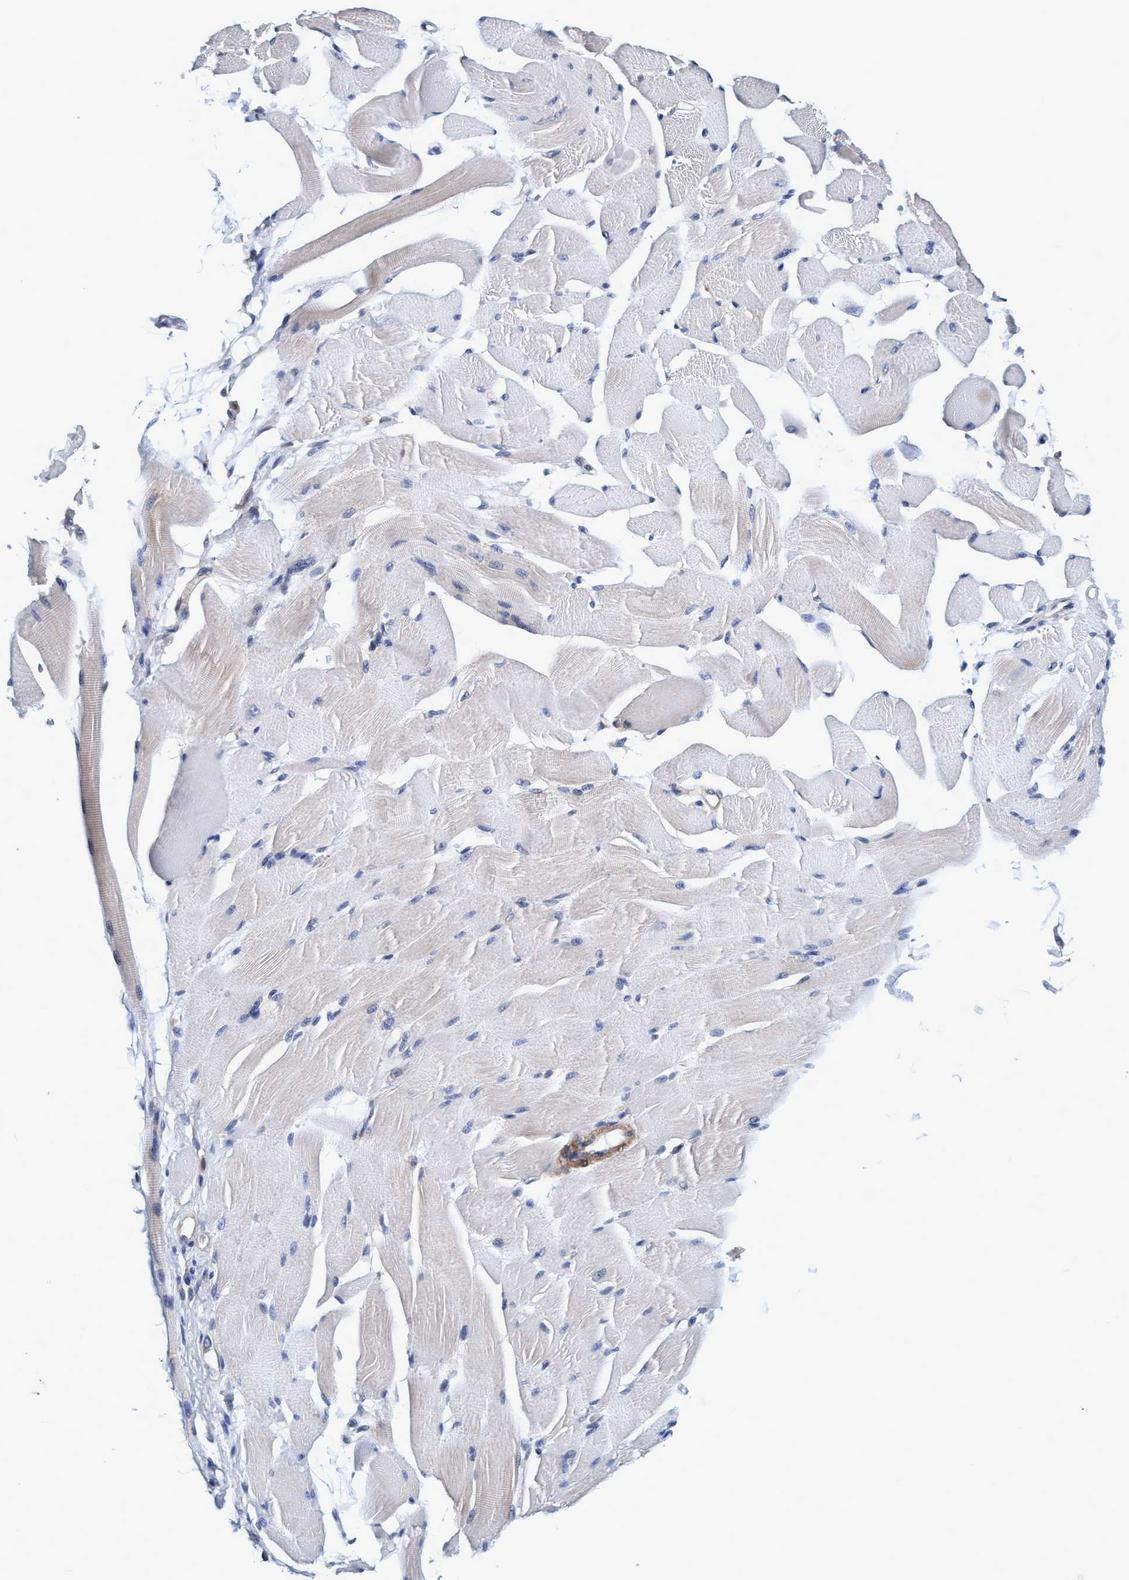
{"staining": {"intensity": "weak", "quantity": "25%-75%", "location": "cytoplasmic/membranous"}, "tissue": "skeletal muscle", "cell_type": "Myocytes", "image_type": "normal", "snomed": [{"axis": "morphology", "description": "Normal tissue, NOS"}, {"axis": "topography", "description": "Skeletal muscle"}, {"axis": "topography", "description": "Peripheral nerve tissue"}], "caption": "Normal skeletal muscle was stained to show a protein in brown. There is low levels of weak cytoplasmic/membranous expression in approximately 25%-75% of myocytes.", "gene": "CALCOCO2", "patient": {"sex": "female", "age": 84}}